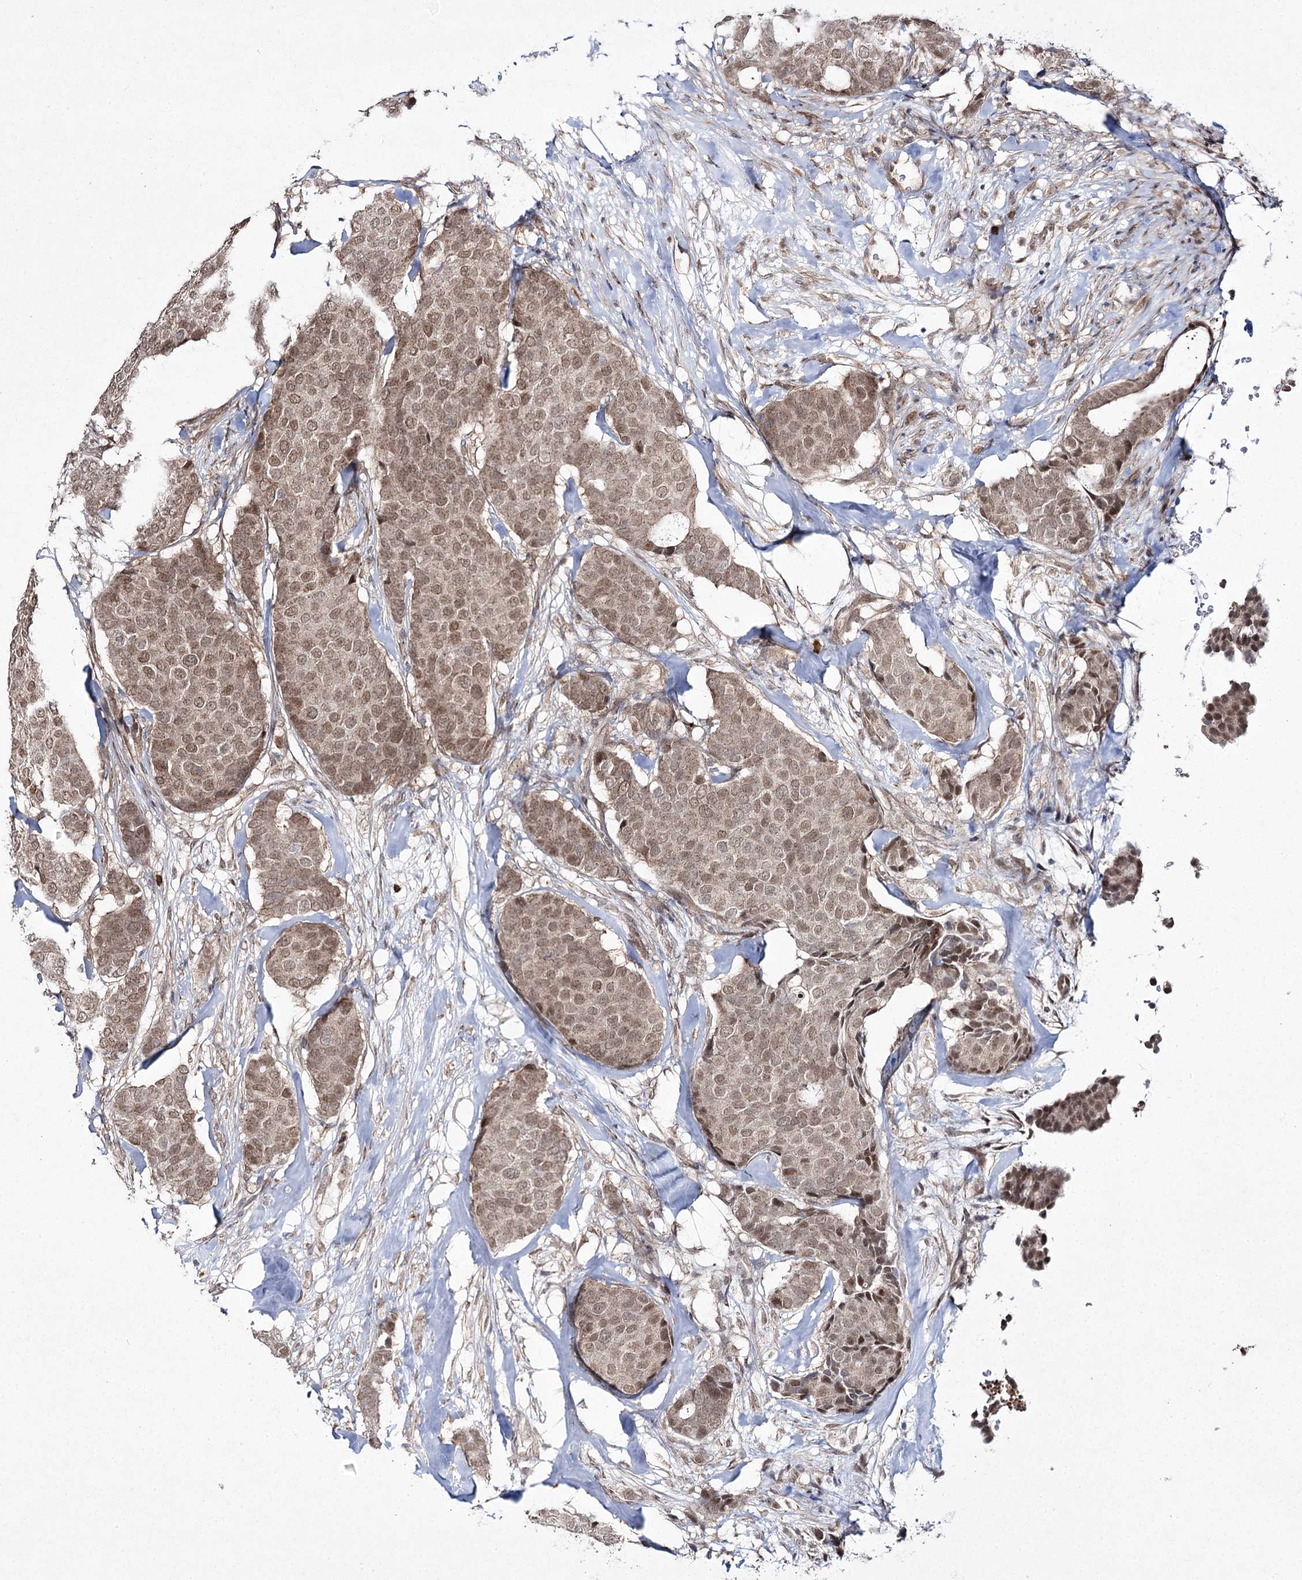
{"staining": {"intensity": "moderate", "quantity": ">75%", "location": "cytoplasmic/membranous,nuclear"}, "tissue": "breast cancer", "cell_type": "Tumor cells", "image_type": "cancer", "snomed": [{"axis": "morphology", "description": "Duct carcinoma"}, {"axis": "topography", "description": "Breast"}], "caption": "Immunohistochemical staining of breast invasive ductal carcinoma demonstrates medium levels of moderate cytoplasmic/membranous and nuclear positivity in approximately >75% of tumor cells.", "gene": "TRNT1", "patient": {"sex": "female", "age": 75}}